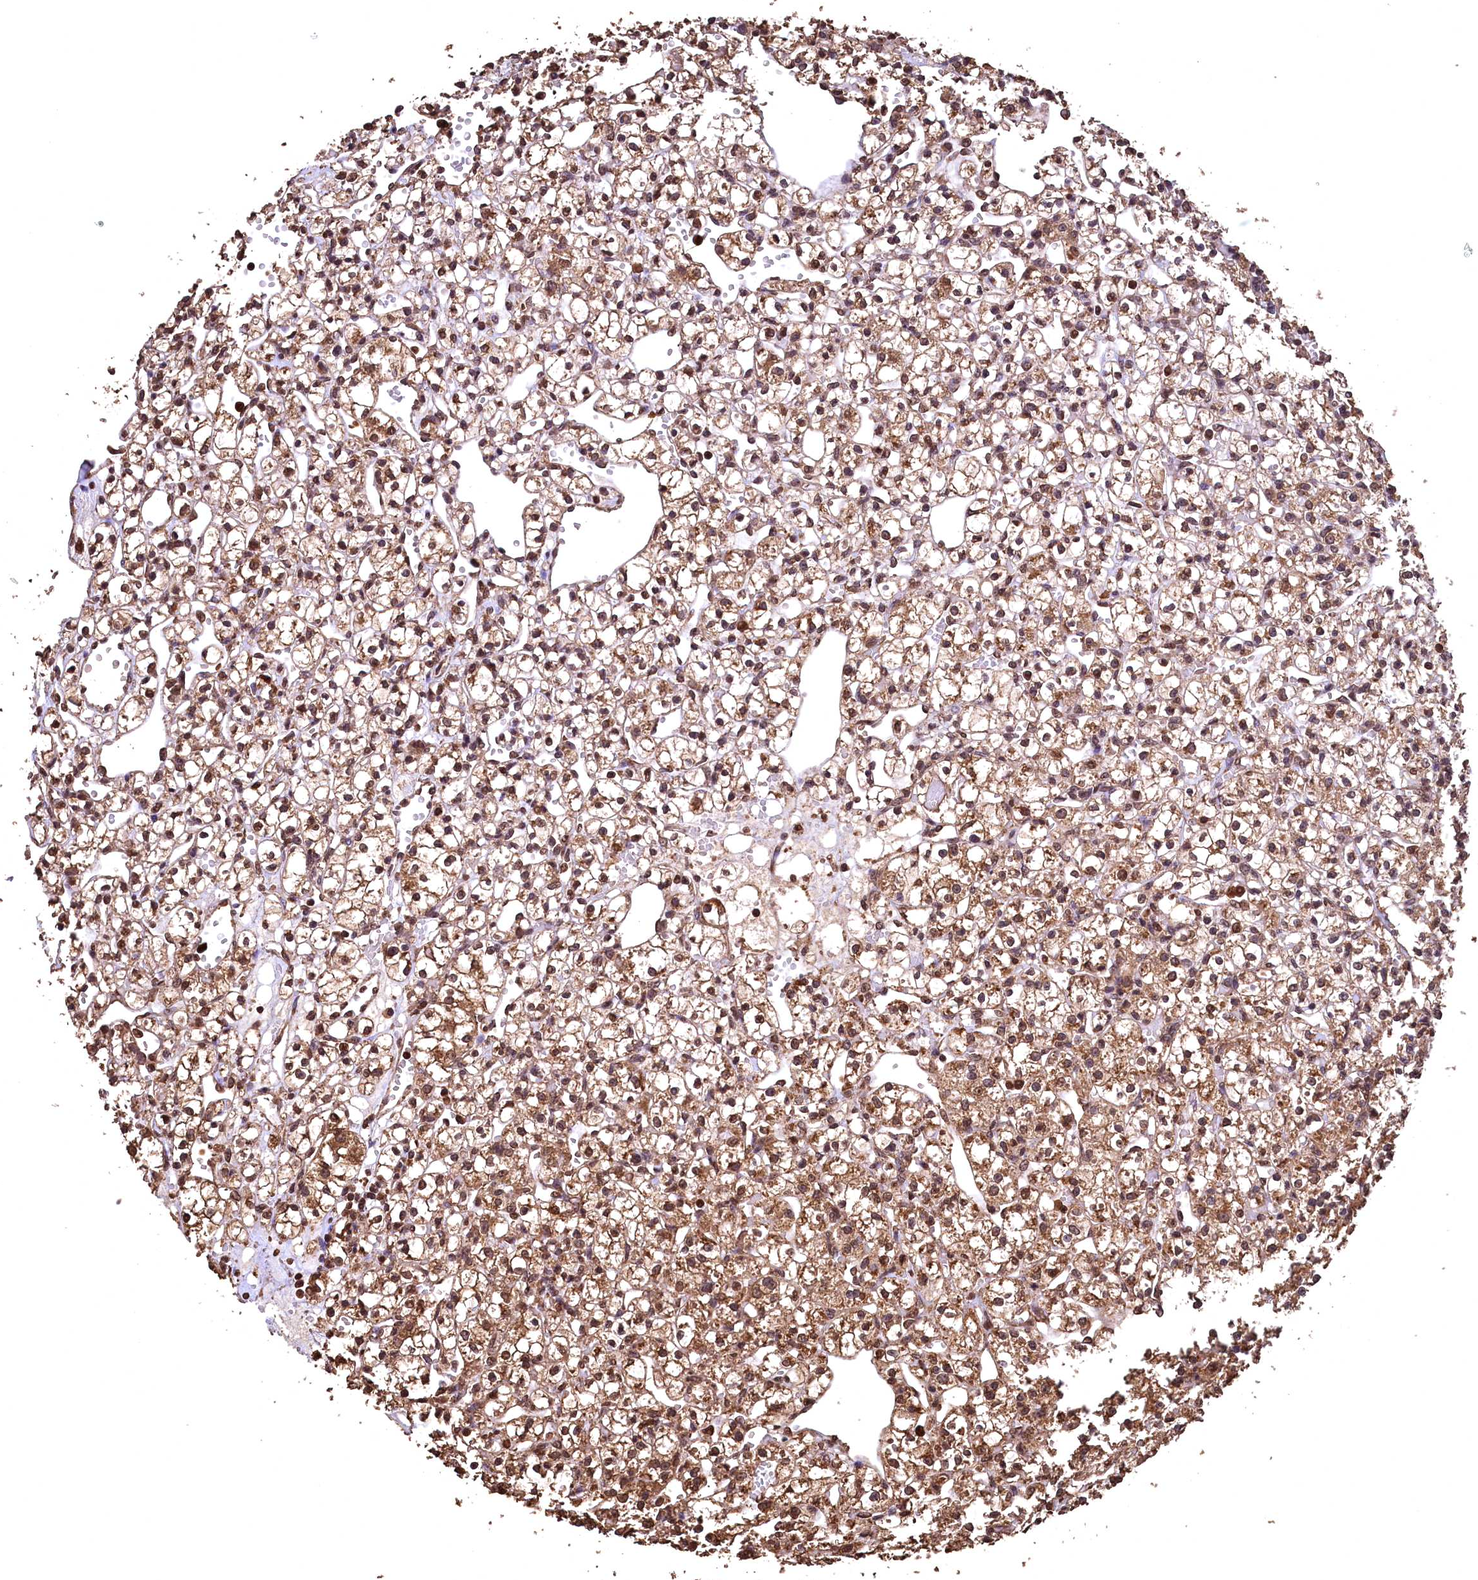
{"staining": {"intensity": "moderate", "quantity": ">75%", "location": "cytoplasmic/membranous,nuclear"}, "tissue": "renal cancer", "cell_type": "Tumor cells", "image_type": "cancer", "snomed": [{"axis": "morphology", "description": "Adenocarcinoma, NOS"}, {"axis": "topography", "description": "Kidney"}], "caption": "Tumor cells show medium levels of moderate cytoplasmic/membranous and nuclear positivity in about >75% of cells in human adenocarcinoma (renal).", "gene": "CEP57L1", "patient": {"sex": "female", "age": 59}}